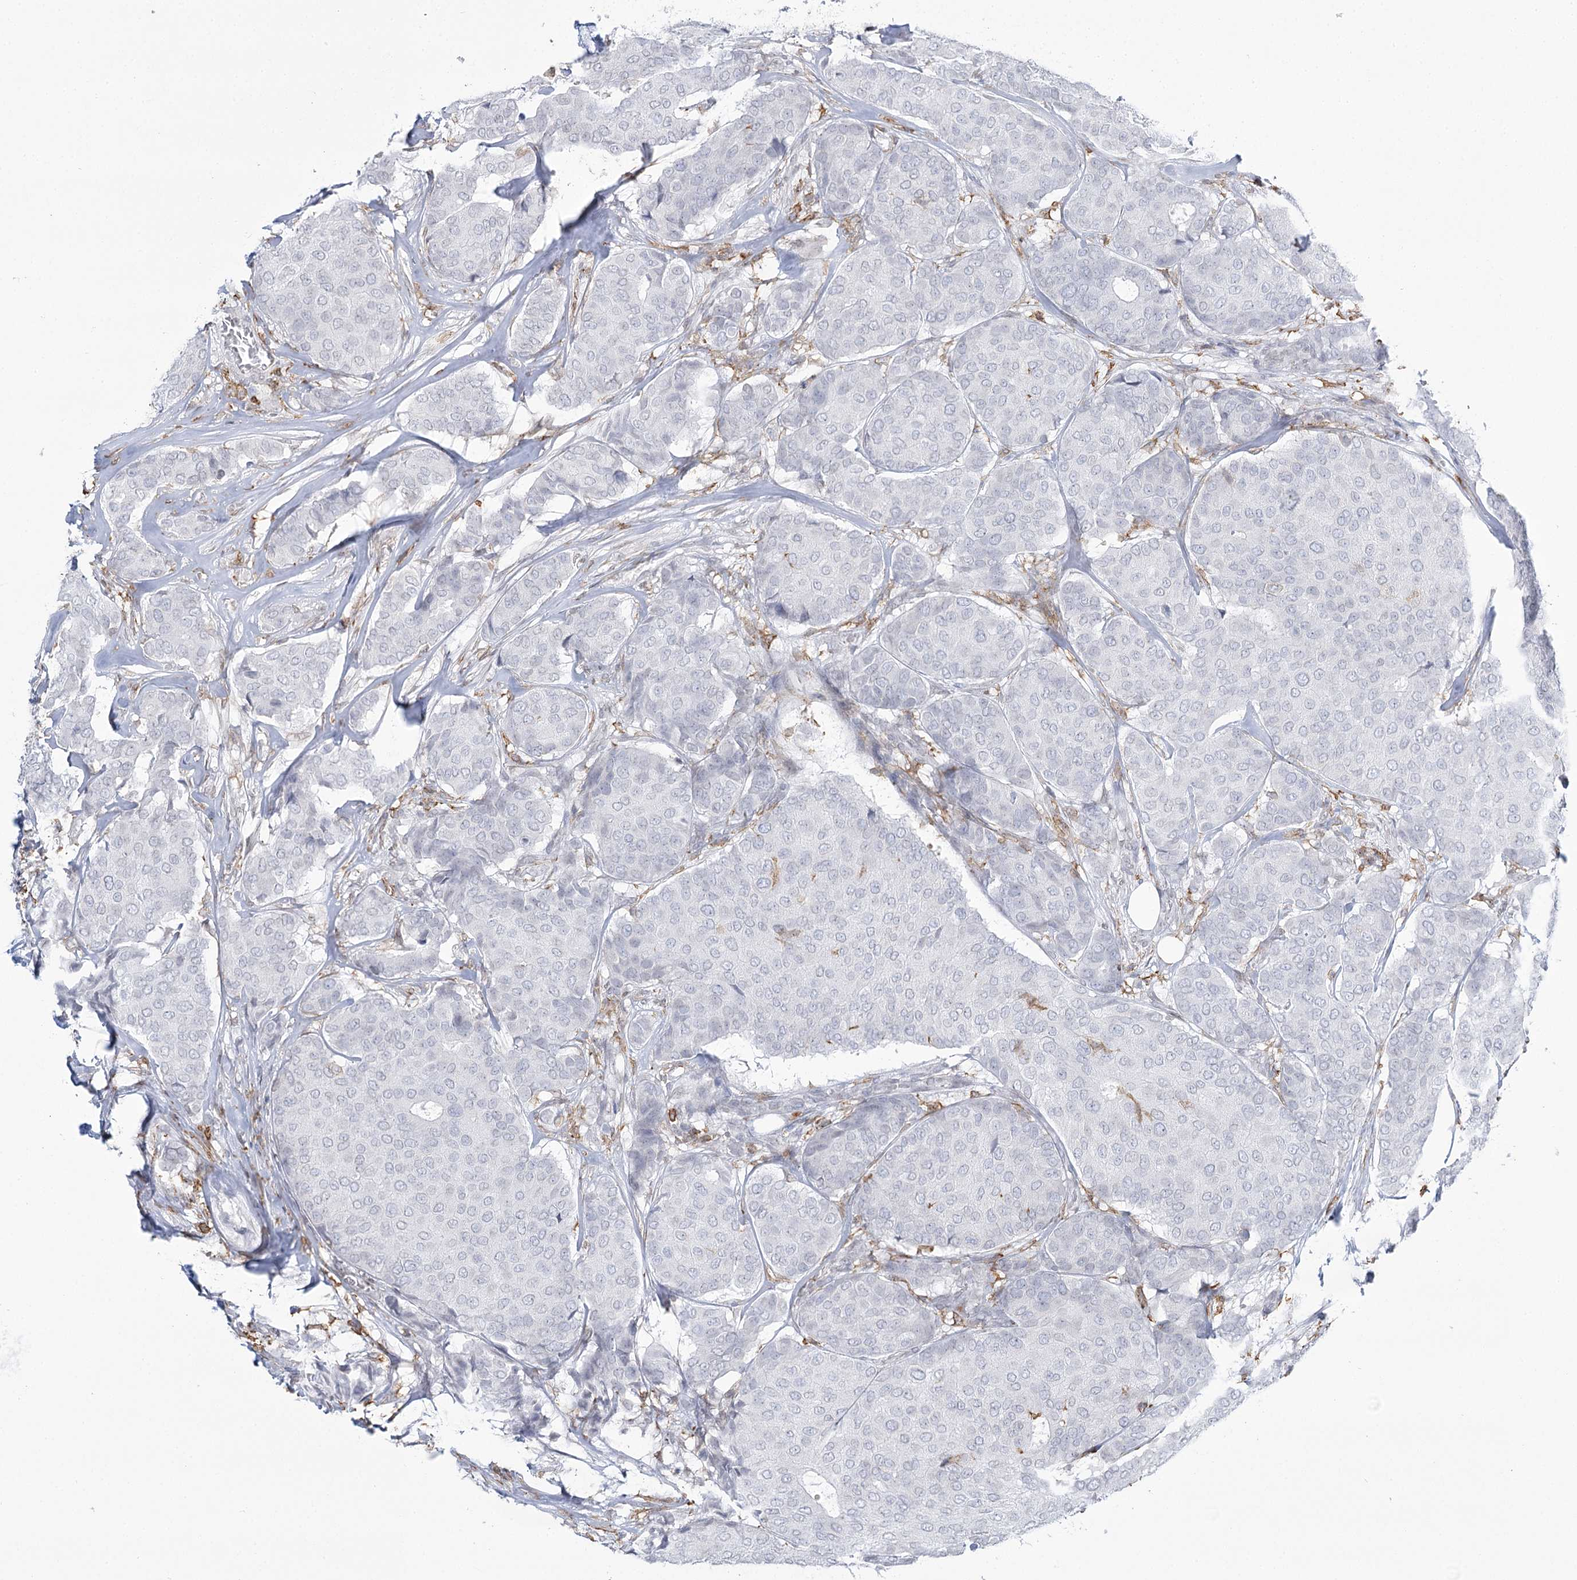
{"staining": {"intensity": "negative", "quantity": "none", "location": "none"}, "tissue": "breast cancer", "cell_type": "Tumor cells", "image_type": "cancer", "snomed": [{"axis": "morphology", "description": "Duct carcinoma"}, {"axis": "topography", "description": "Breast"}], "caption": "DAB immunohistochemical staining of breast infiltrating ductal carcinoma exhibits no significant staining in tumor cells.", "gene": "C11orf1", "patient": {"sex": "female", "age": 75}}